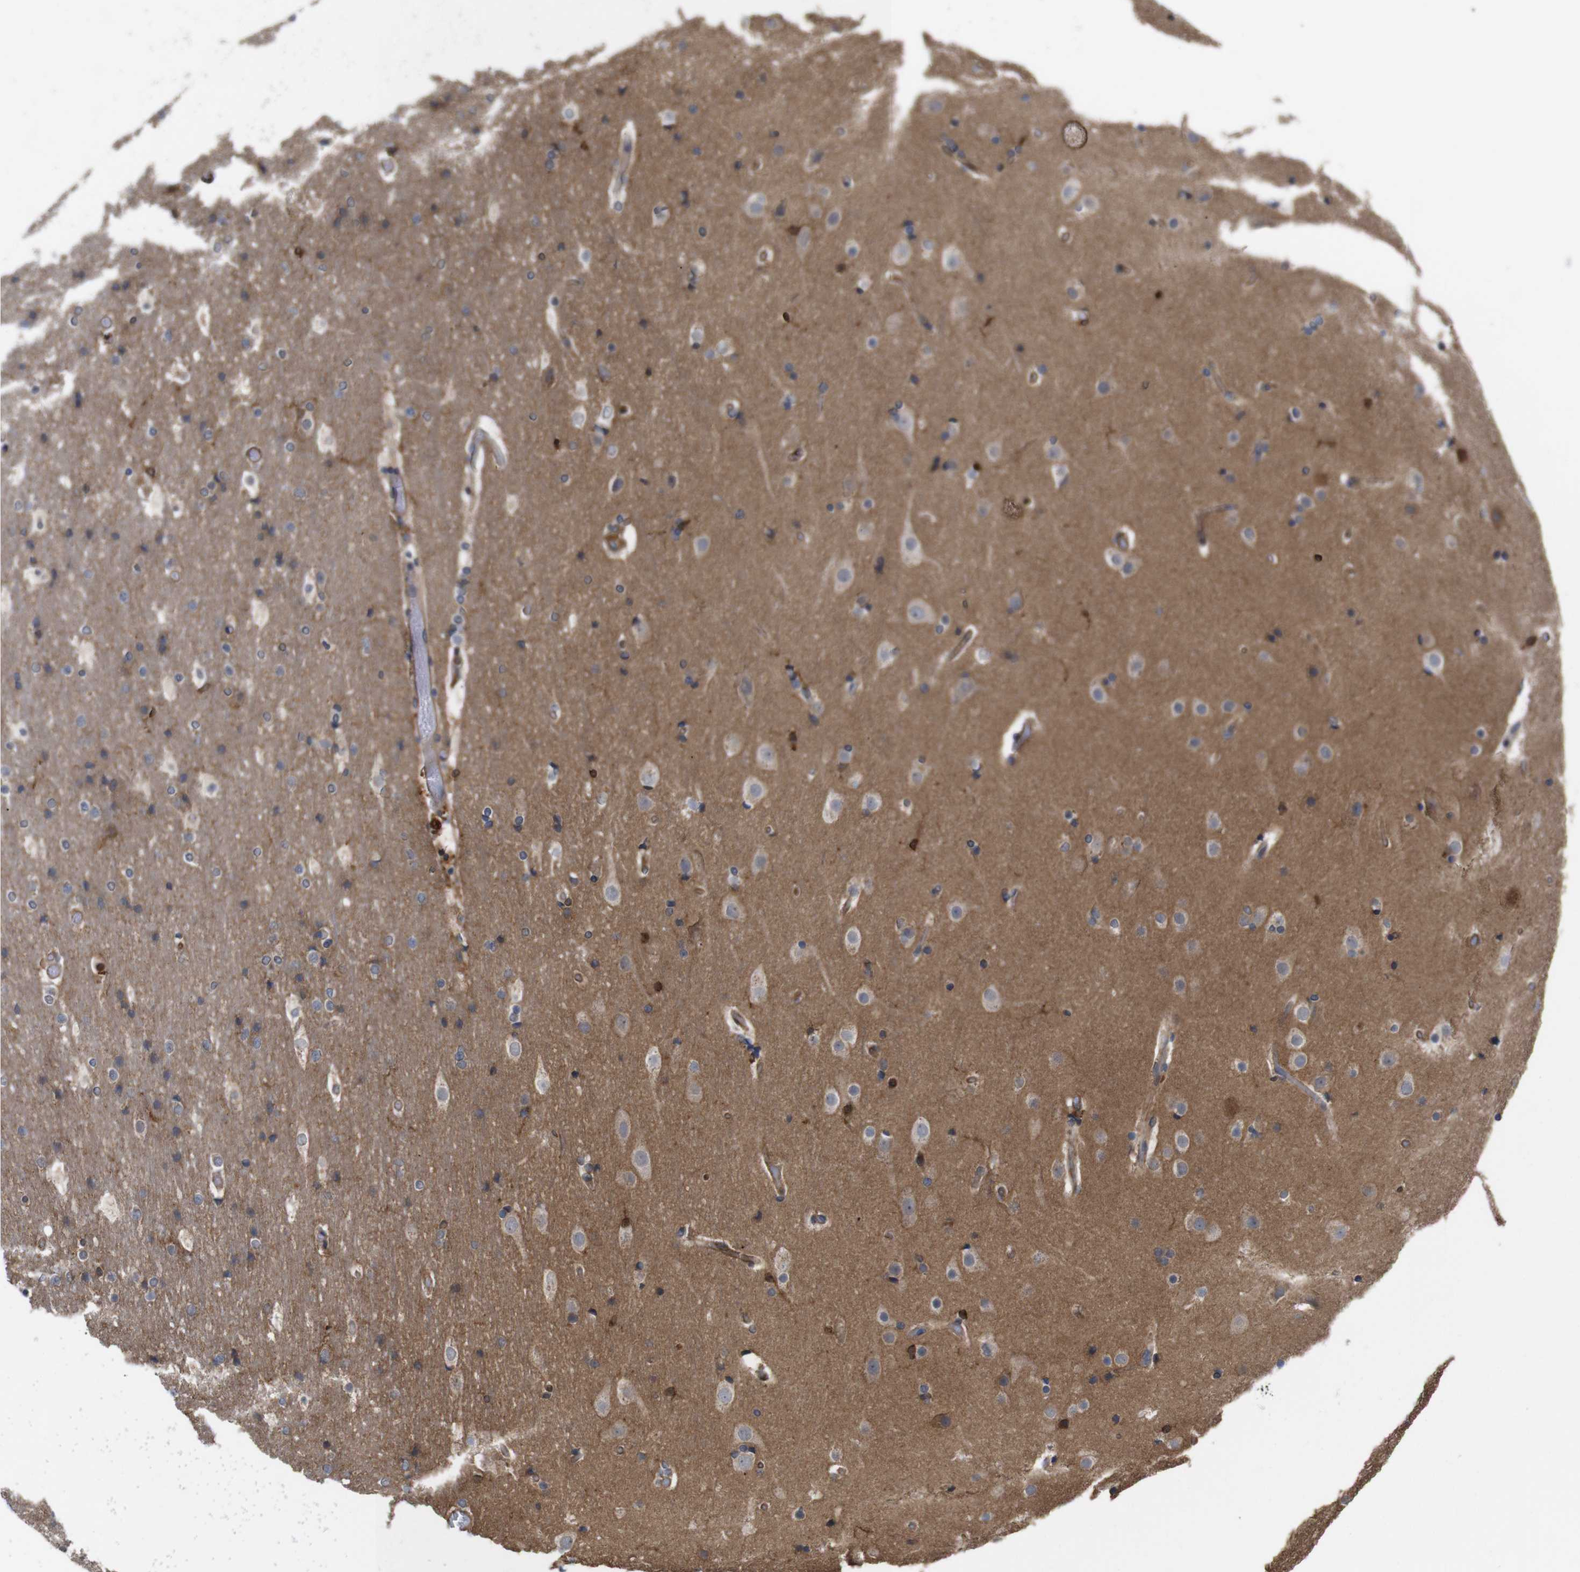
{"staining": {"intensity": "weak", "quantity": "25%-75%", "location": "cytoplasmic/membranous"}, "tissue": "cerebral cortex", "cell_type": "Endothelial cells", "image_type": "normal", "snomed": [{"axis": "morphology", "description": "Normal tissue, NOS"}, {"axis": "topography", "description": "Cerebral cortex"}], "caption": "Immunohistochemical staining of unremarkable human cerebral cortex demonstrates 25%-75% levels of weak cytoplasmic/membranous protein expression in about 25%-75% of endothelial cells.", "gene": "TIAM1", "patient": {"sex": "male", "age": 57}}